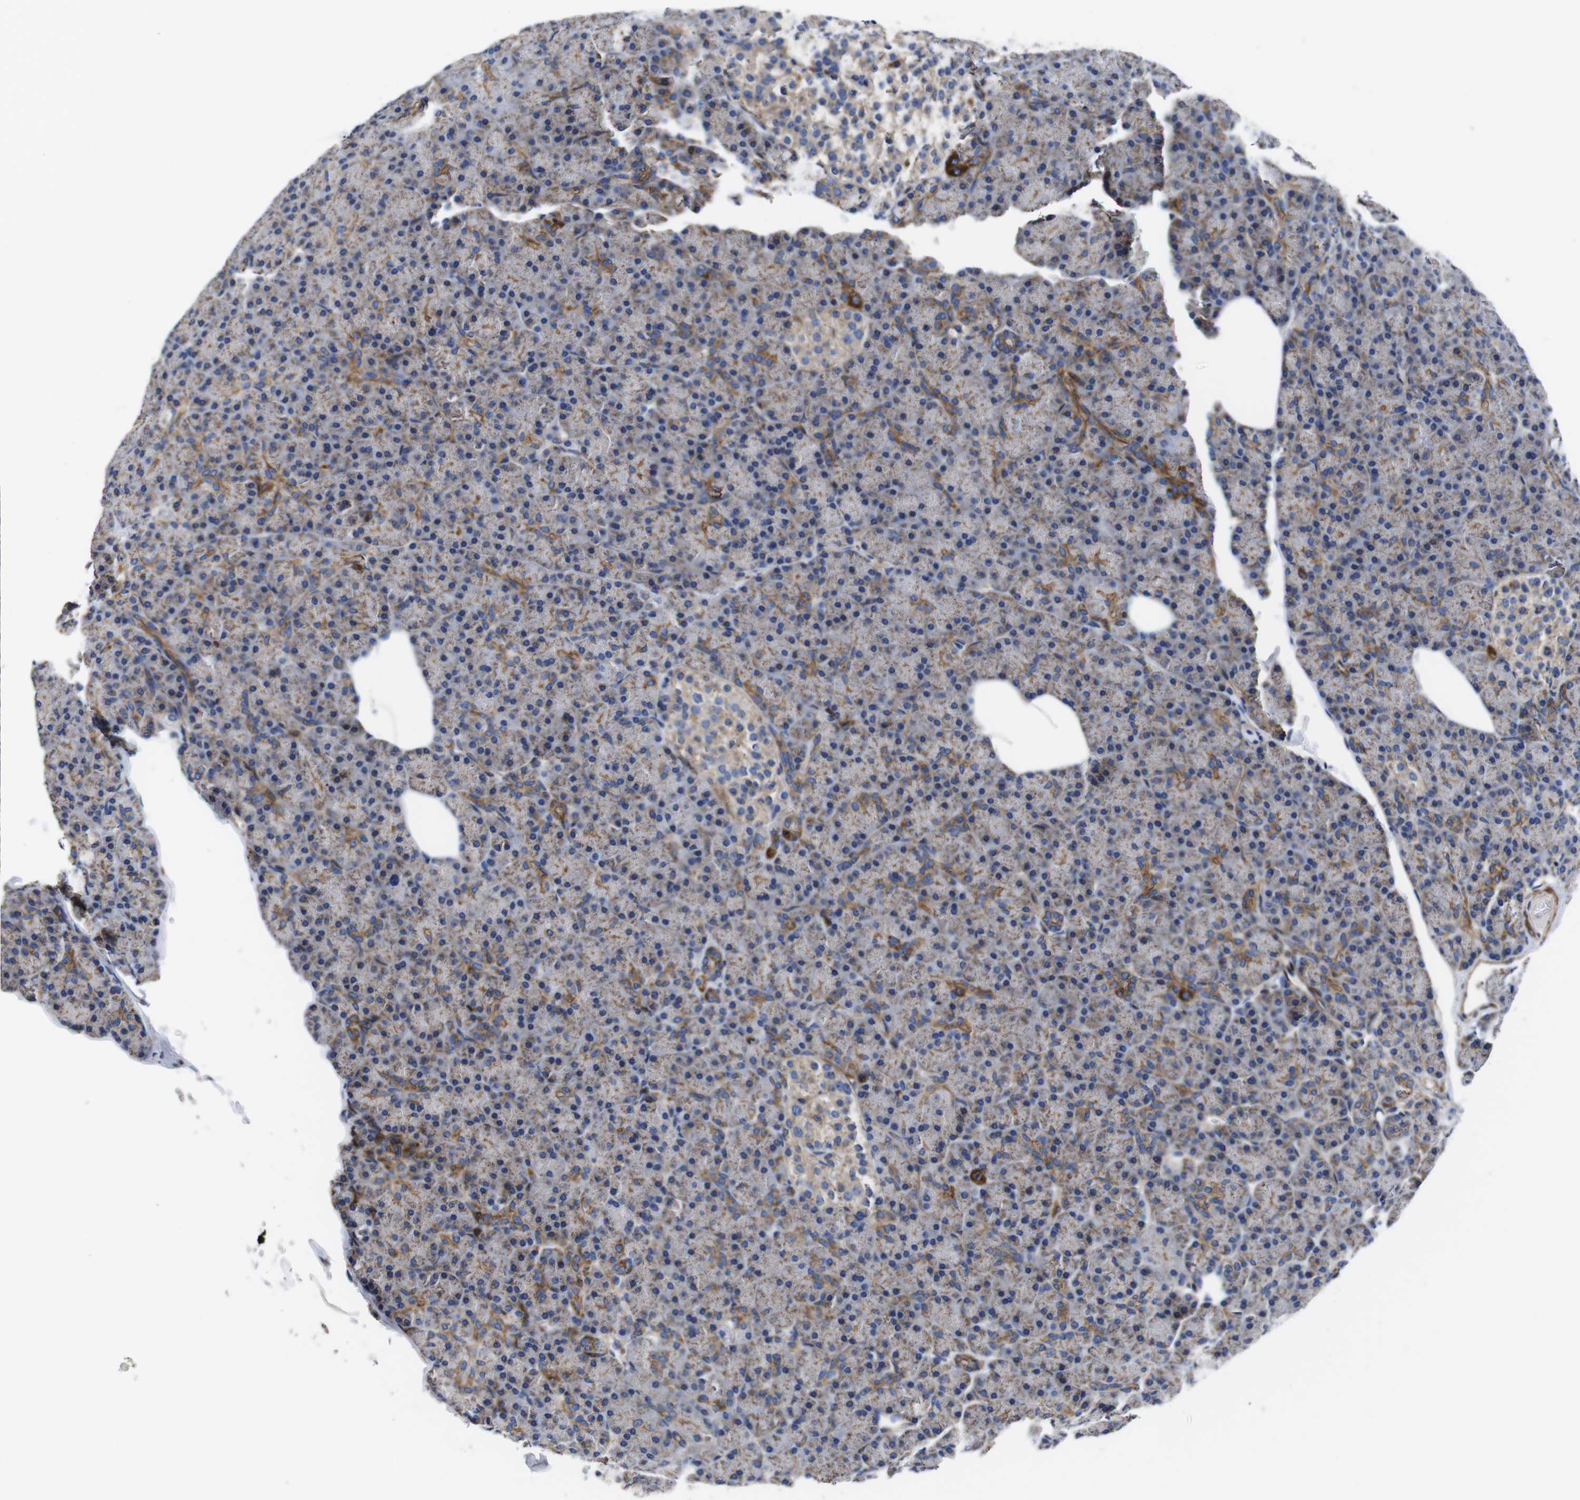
{"staining": {"intensity": "moderate", "quantity": "25%-75%", "location": "cytoplasmic/membranous"}, "tissue": "pancreas", "cell_type": "Exocrine glandular cells", "image_type": "normal", "snomed": [{"axis": "morphology", "description": "Normal tissue, NOS"}, {"axis": "topography", "description": "Pancreas"}], "caption": "The photomicrograph shows a brown stain indicating the presence of a protein in the cytoplasmic/membranous of exocrine glandular cells in pancreas. (brown staining indicates protein expression, while blue staining denotes nuclei).", "gene": "GPR4", "patient": {"sex": "female", "age": 43}}